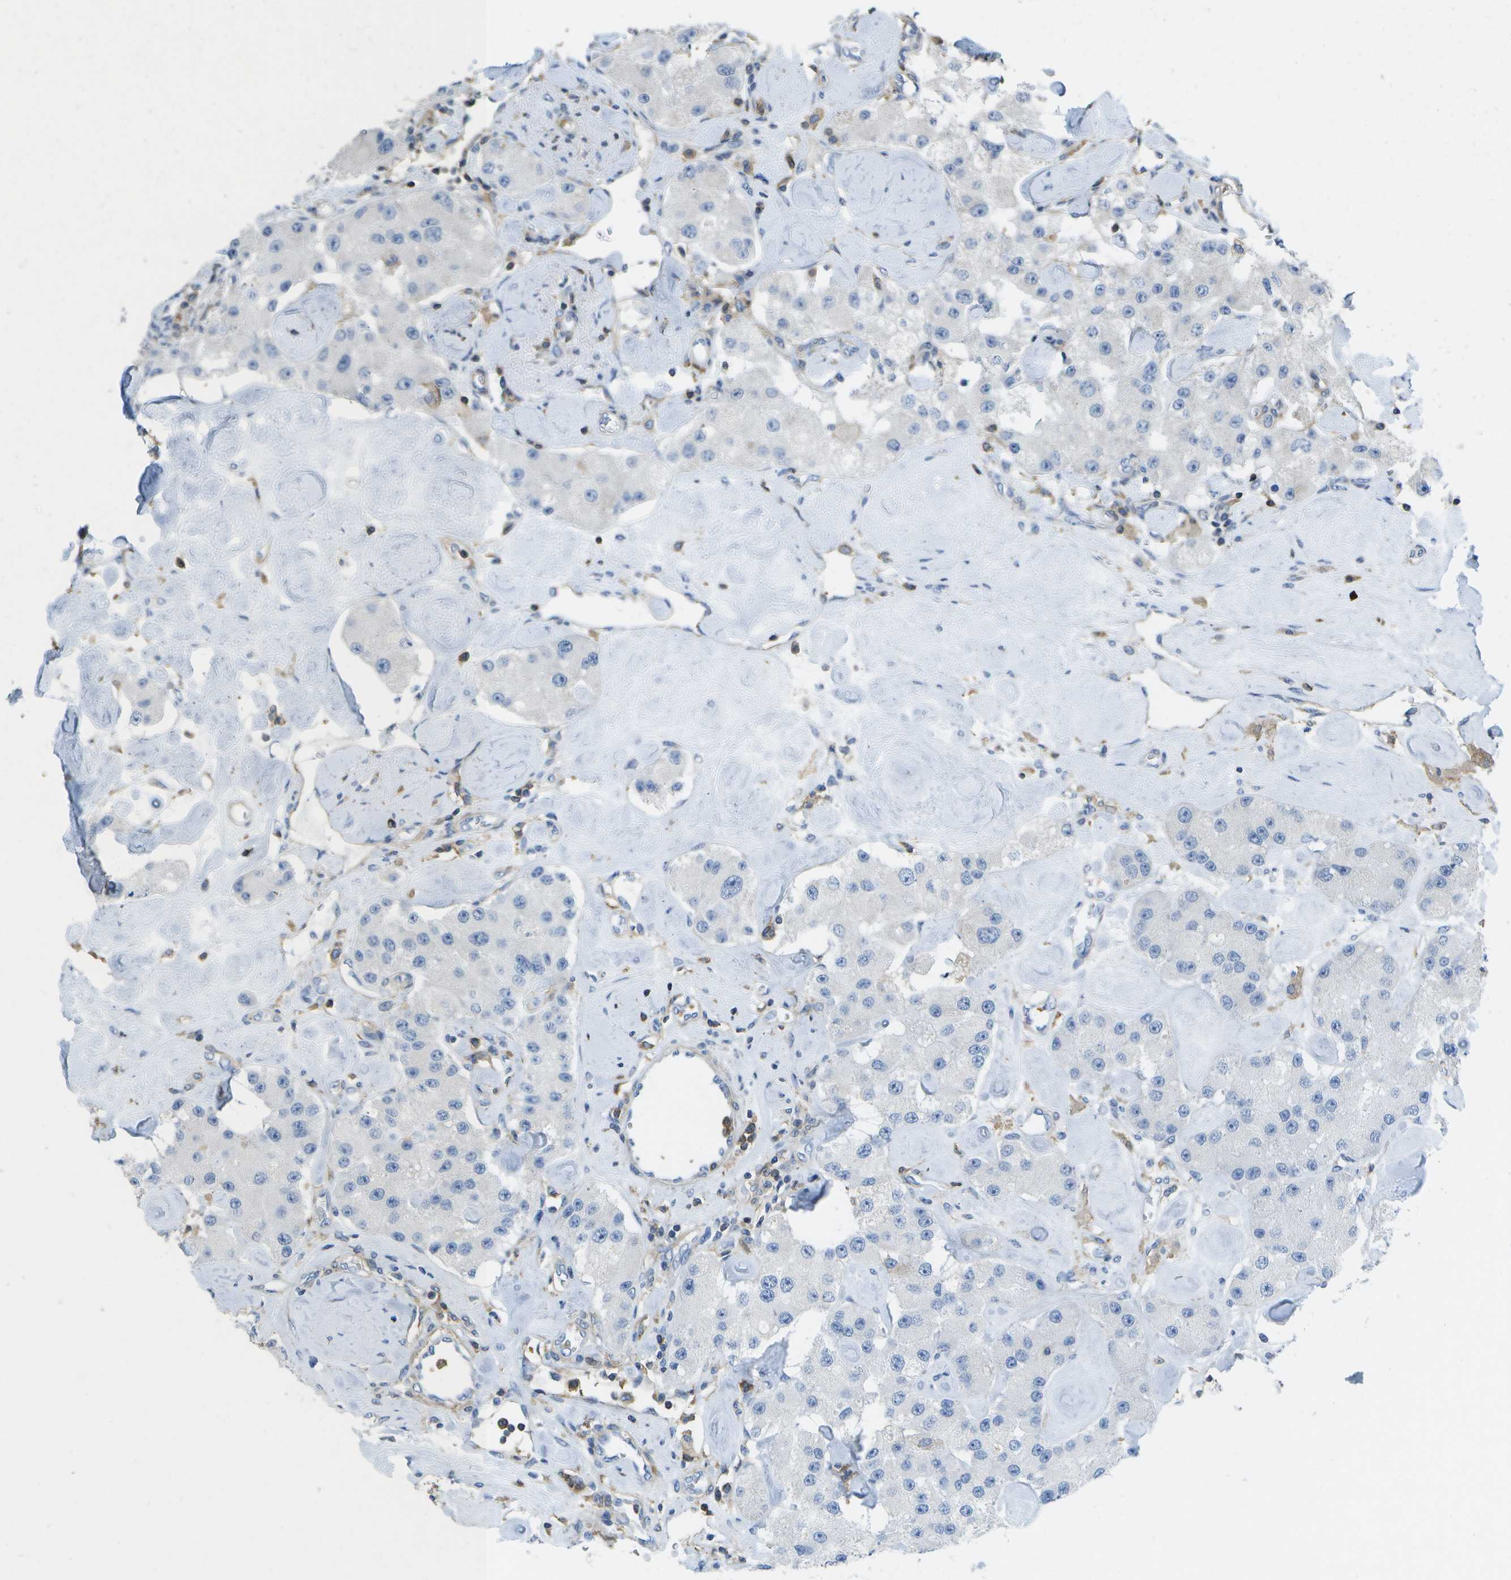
{"staining": {"intensity": "negative", "quantity": "none", "location": "none"}, "tissue": "carcinoid", "cell_type": "Tumor cells", "image_type": "cancer", "snomed": [{"axis": "morphology", "description": "Carcinoid, malignant, NOS"}, {"axis": "topography", "description": "Pancreas"}], "caption": "The immunohistochemistry micrograph has no significant staining in tumor cells of carcinoid tissue. (IHC, brightfield microscopy, high magnification).", "gene": "RCSD1", "patient": {"sex": "male", "age": 41}}